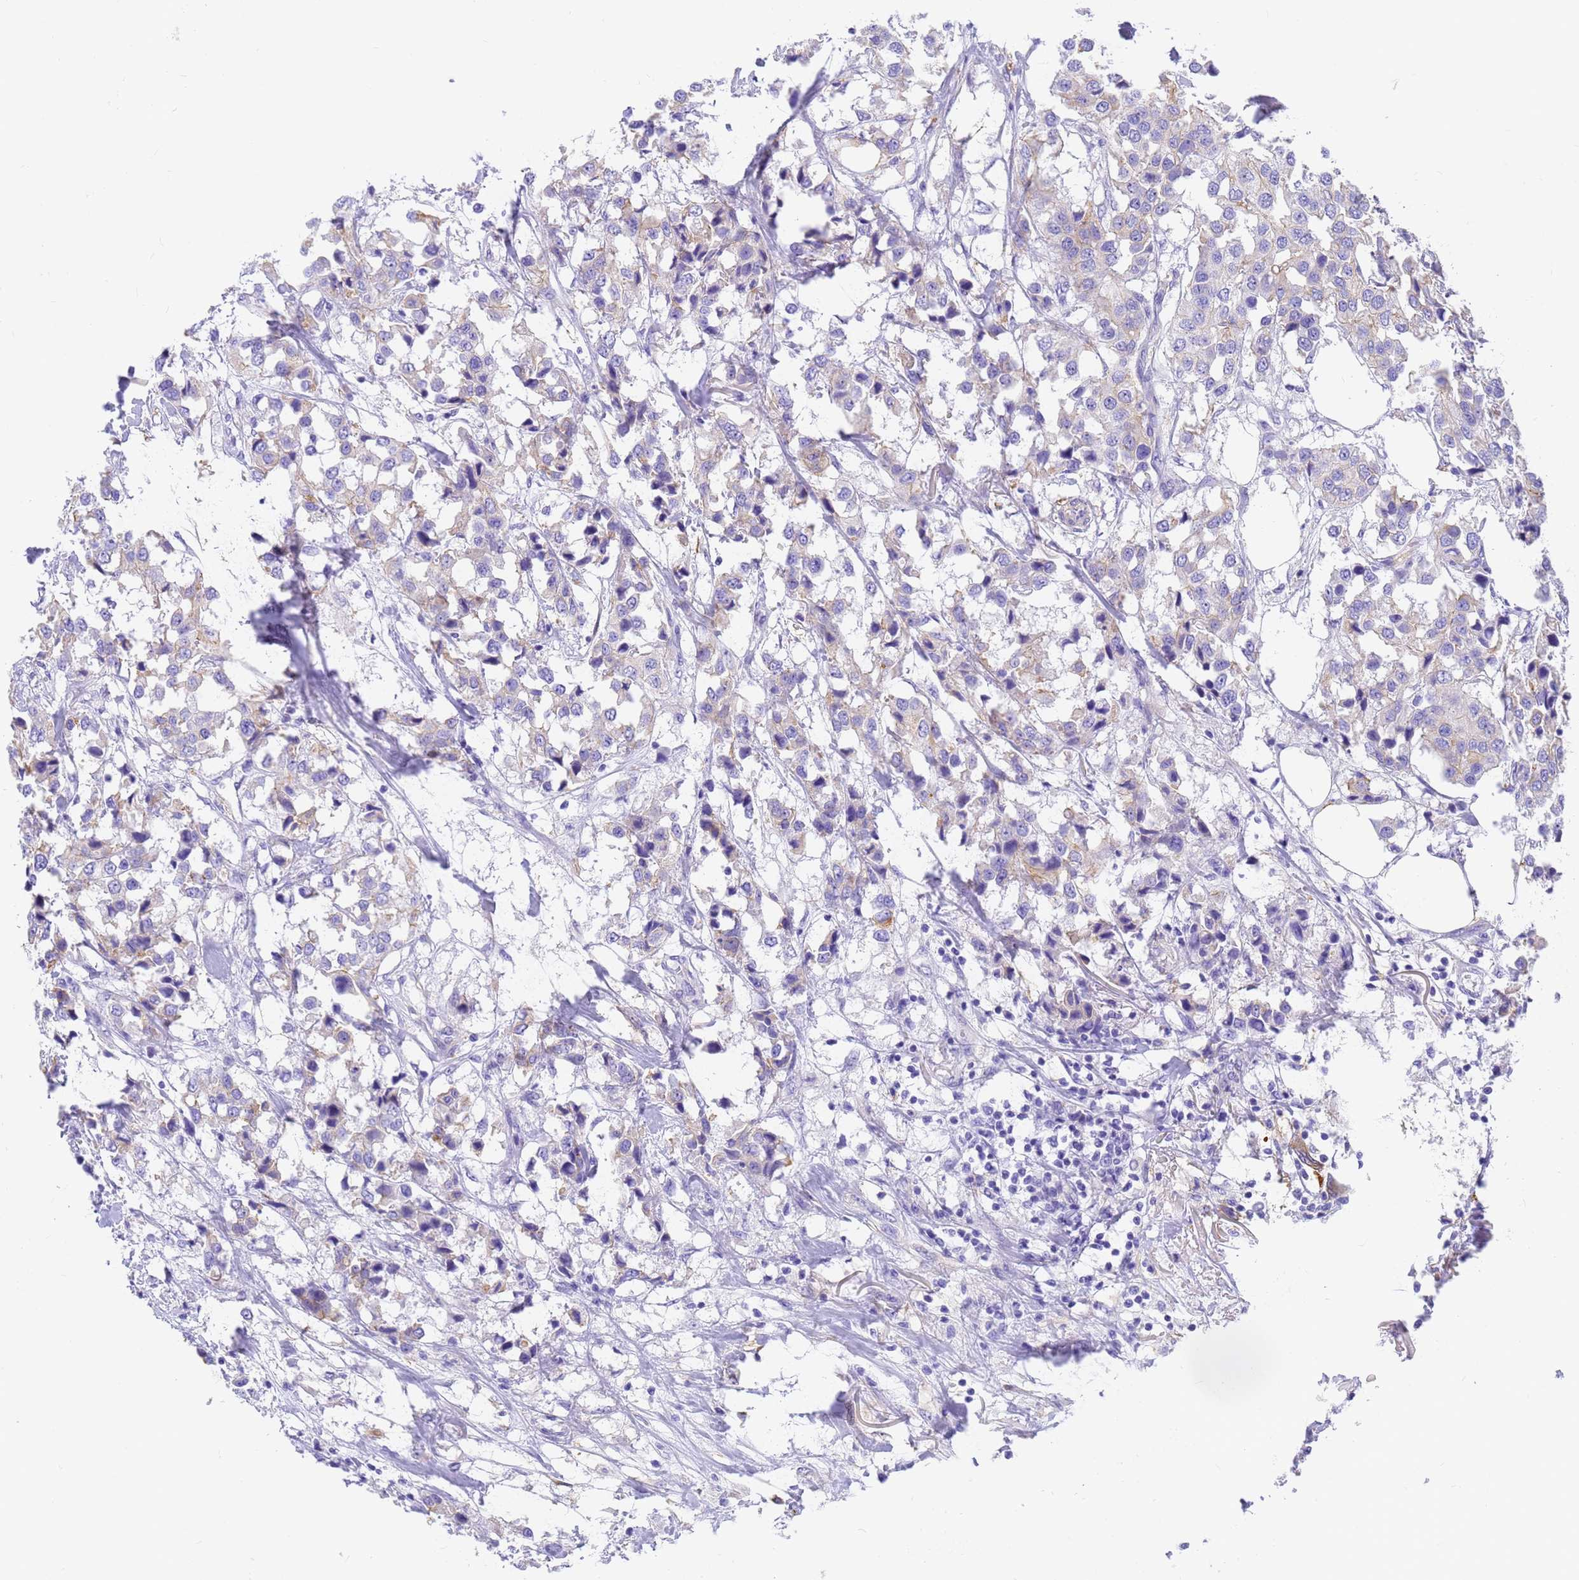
{"staining": {"intensity": "negative", "quantity": "none", "location": "none"}, "tissue": "breast cancer", "cell_type": "Tumor cells", "image_type": "cancer", "snomed": [{"axis": "morphology", "description": "Duct carcinoma"}, {"axis": "topography", "description": "Breast"}], "caption": "Immunohistochemistry histopathology image of breast cancer (infiltrating ductal carcinoma) stained for a protein (brown), which exhibits no staining in tumor cells.", "gene": "MVB12A", "patient": {"sex": "female", "age": 80}}